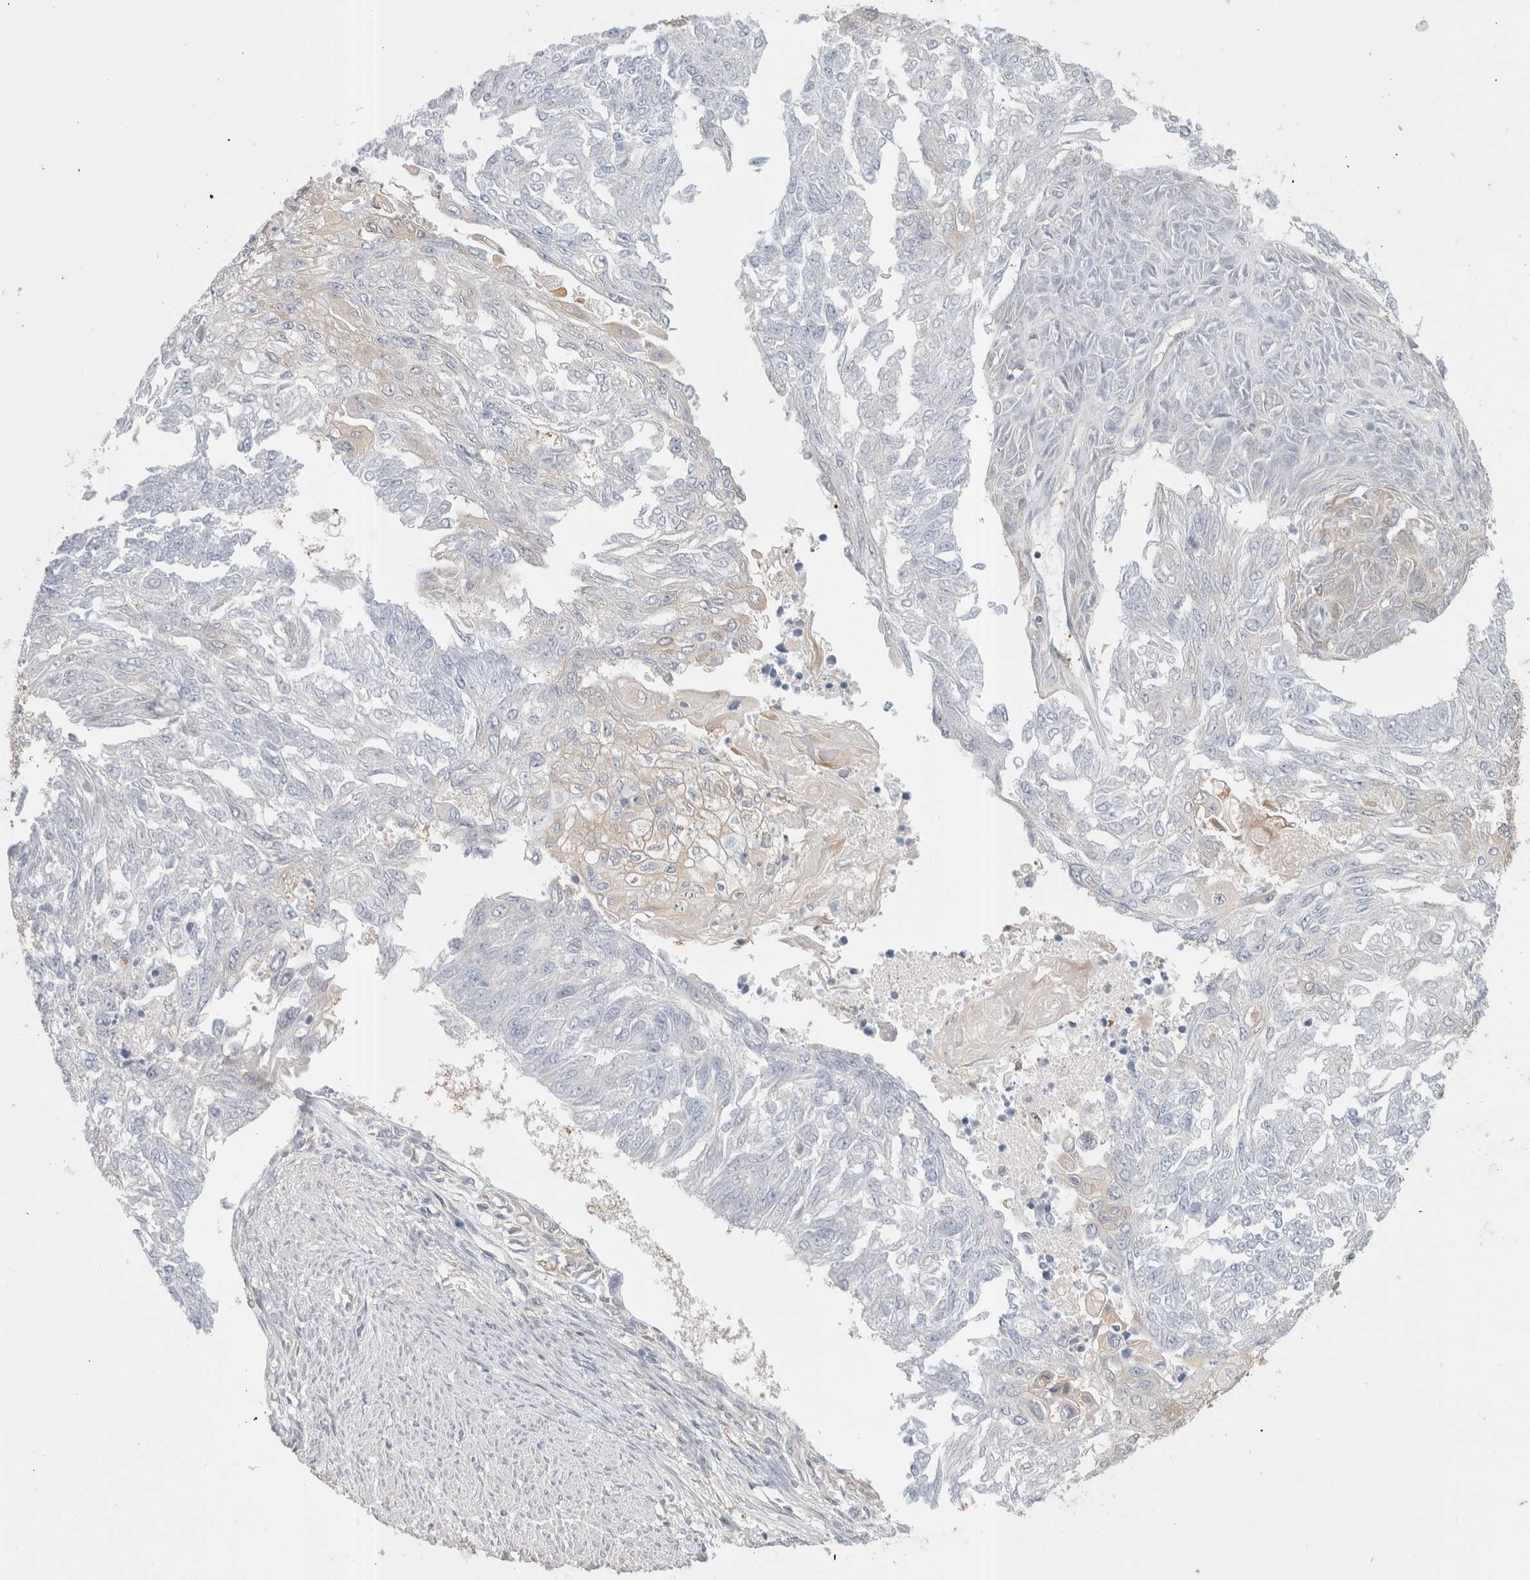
{"staining": {"intensity": "negative", "quantity": "none", "location": "none"}, "tissue": "endometrial cancer", "cell_type": "Tumor cells", "image_type": "cancer", "snomed": [{"axis": "morphology", "description": "Adenocarcinoma, NOS"}, {"axis": "topography", "description": "Endometrium"}], "caption": "Histopathology image shows no significant protein positivity in tumor cells of endometrial adenocarcinoma.", "gene": "CAPN2", "patient": {"sex": "female", "age": 32}}